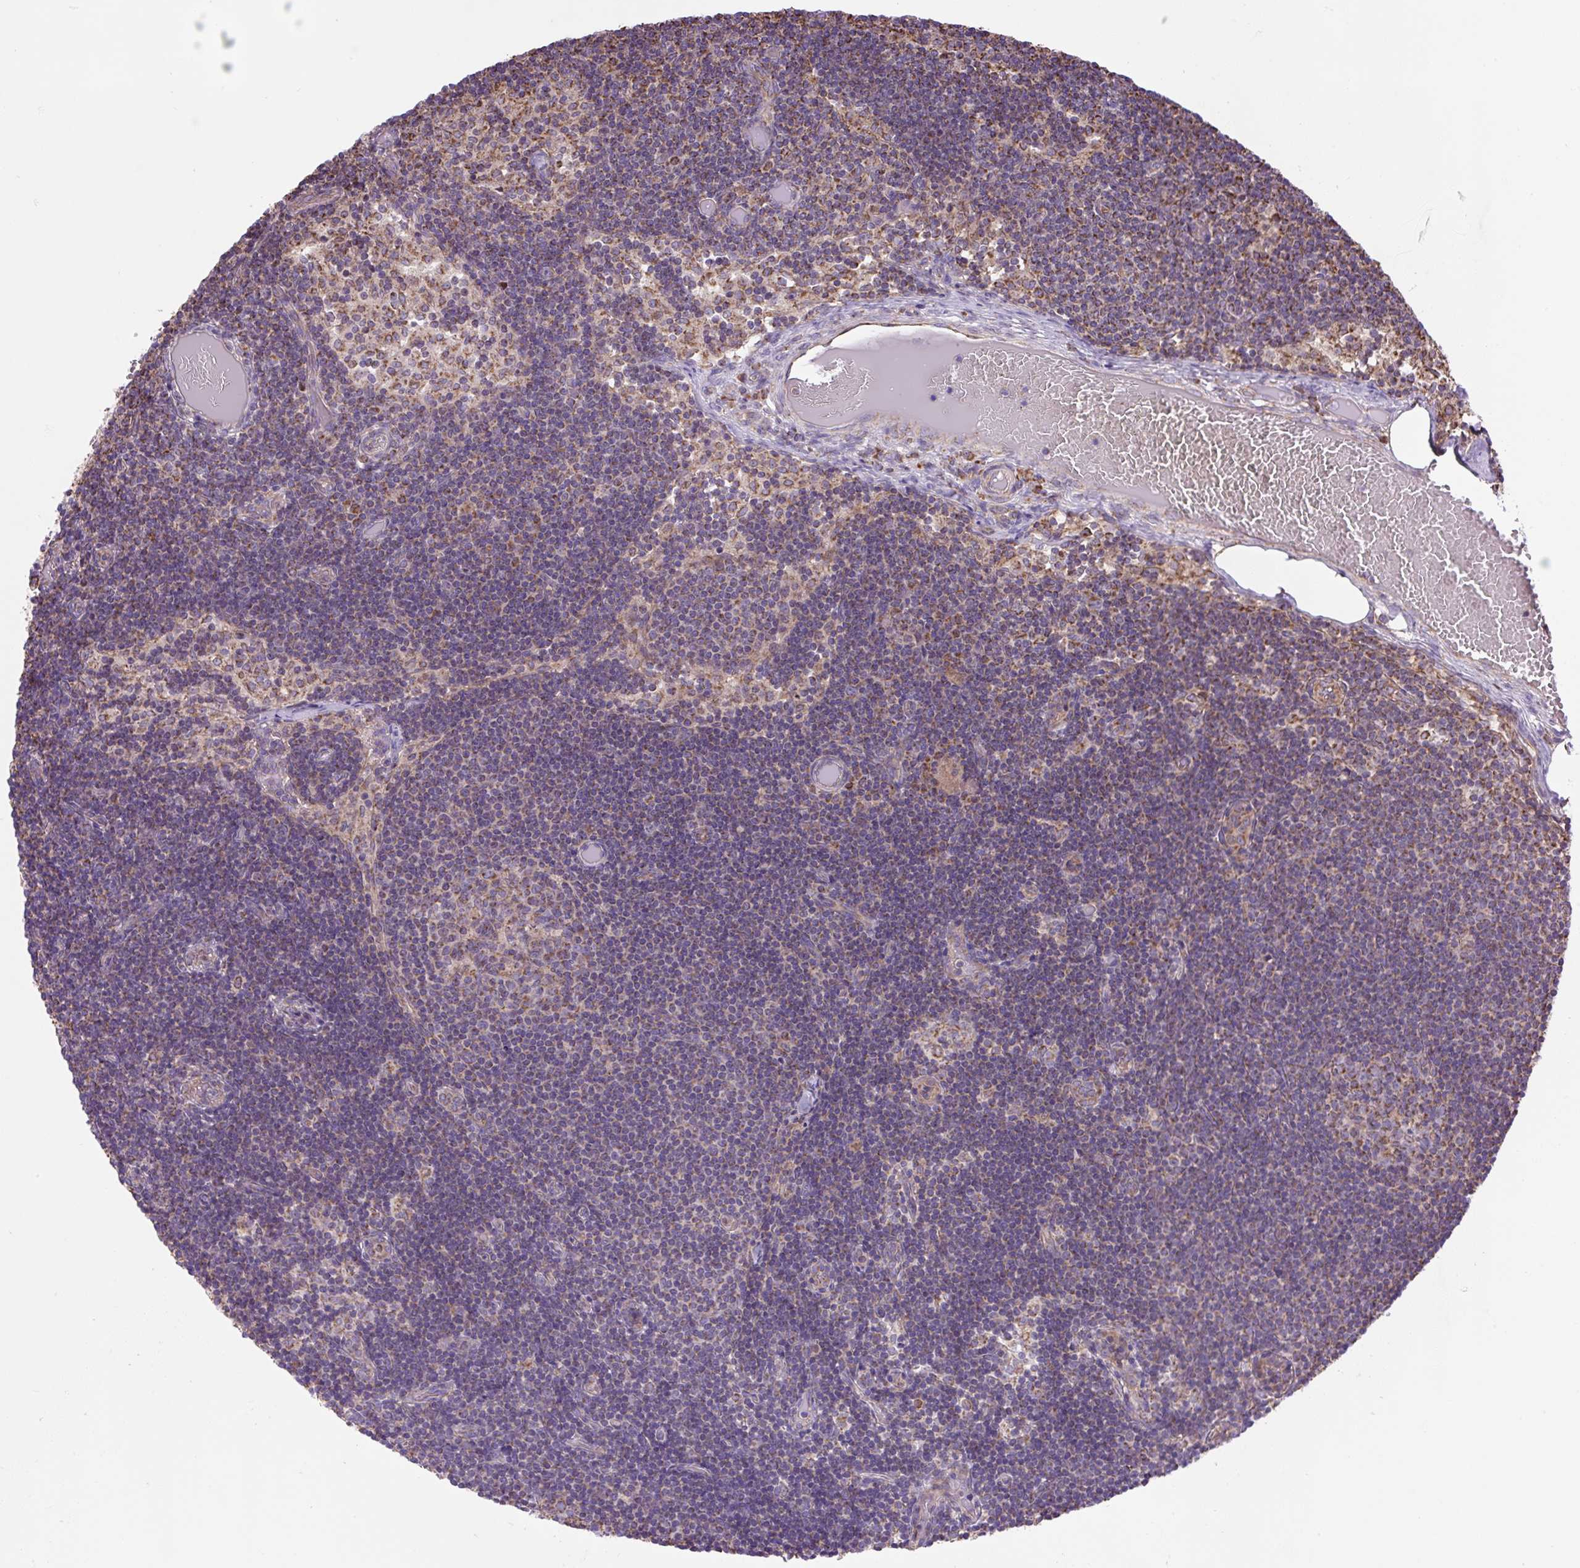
{"staining": {"intensity": "moderate", "quantity": "25%-75%", "location": "cytoplasmic/membranous"}, "tissue": "lymph node", "cell_type": "Germinal center cells", "image_type": "normal", "snomed": [{"axis": "morphology", "description": "Normal tissue, NOS"}, {"axis": "topography", "description": "Lymph node"}], "caption": "Brown immunohistochemical staining in normal human lymph node demonstrates moderate cytoplasmic/membranous expression in about 25%-75% of germinal center cells. Using DAB (3,3'-diaminobenzidine) (brown) and hematoxylin (blue) stains, captured at high magnification using brightfield microscopy.", "gene": "PLCG1", "patient": {"sex": "female", "age": 31}}